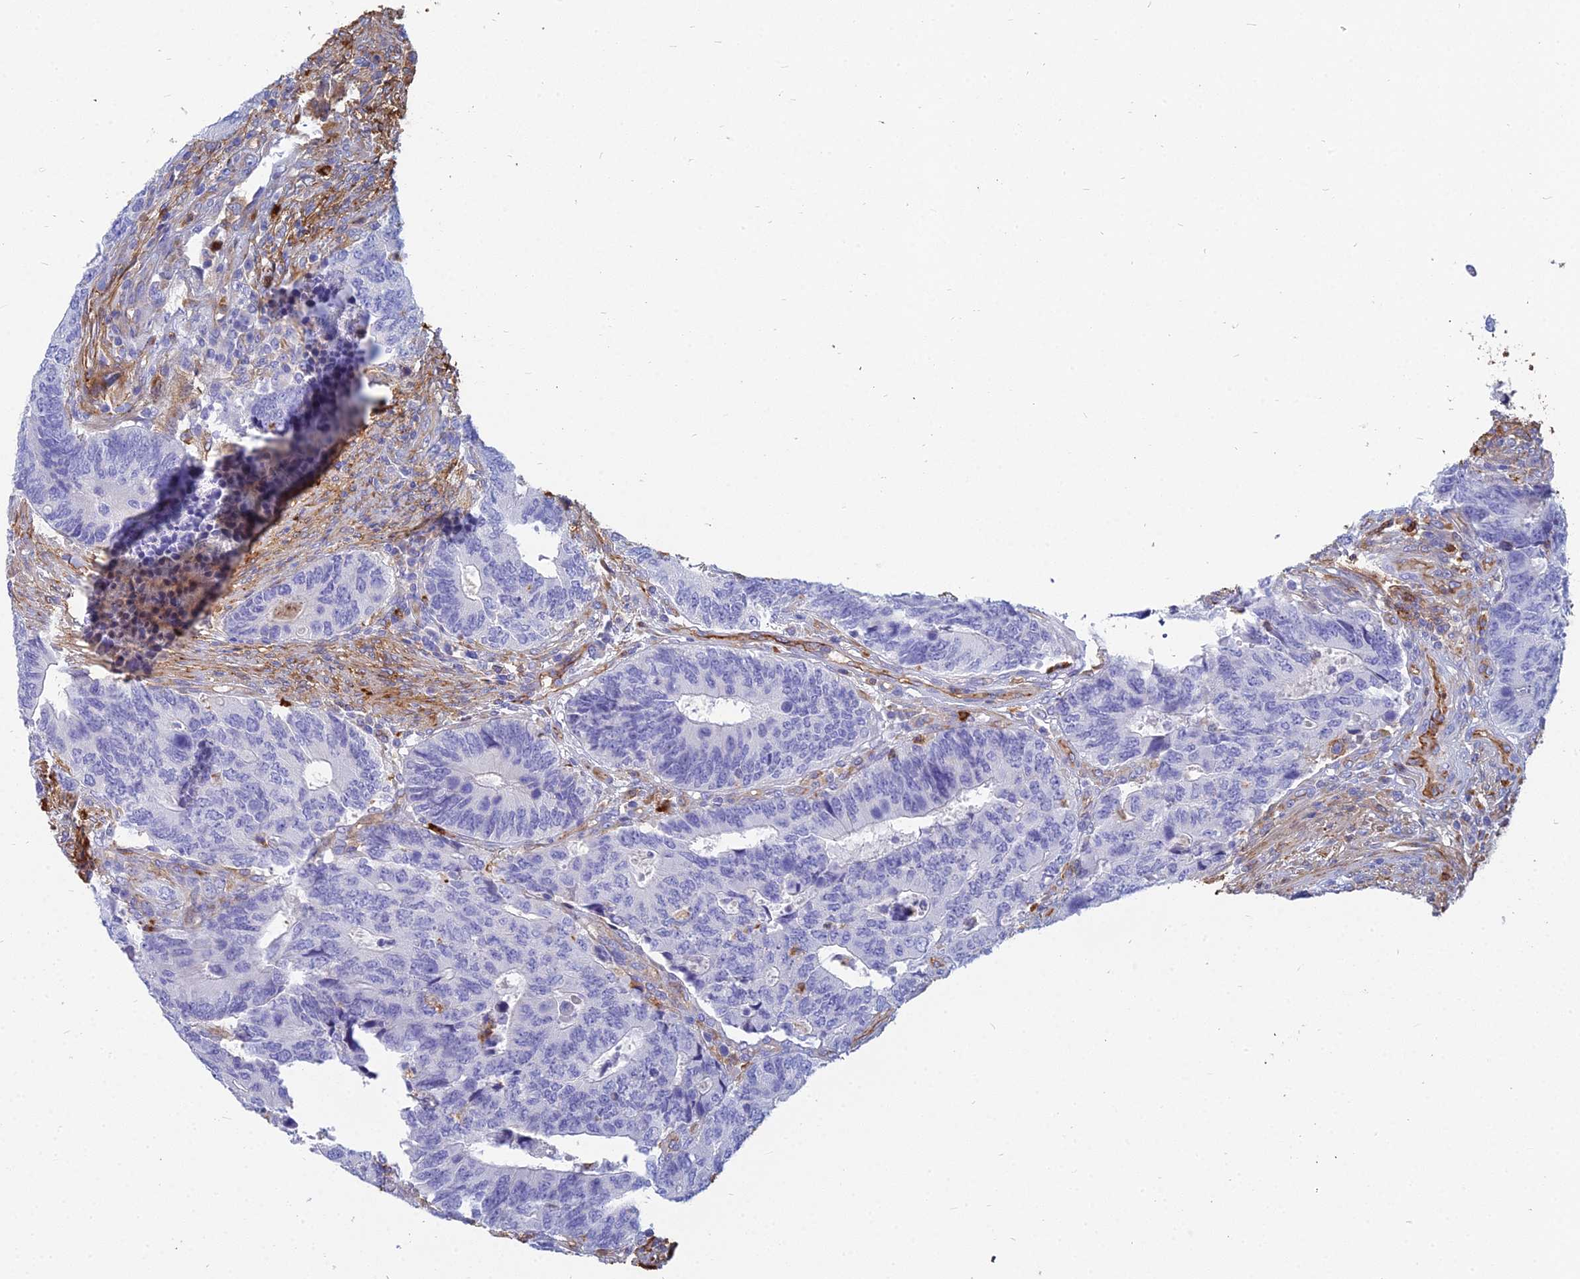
{"staining": {"intensity": "negative", "quantity": "none", "location": "none"}, "tissue": "colorectal cancer", "cell_type": "Tumor cells", "image_type": "cancer", "snomed": [{"axis": "morphology", "description": "Adenocarcinoma, NOS"}, {"axis": "topography", "description": "Colon"}], "caption": "IHC micrograph of neoplastic tissue: colorectal cancer stained with DAB (3,3'-diaminobenzidine) exhibits no significant protein expression in tumor cells.", "gene": "VAT1", "patient": {"sex": "male", "age": 87}}